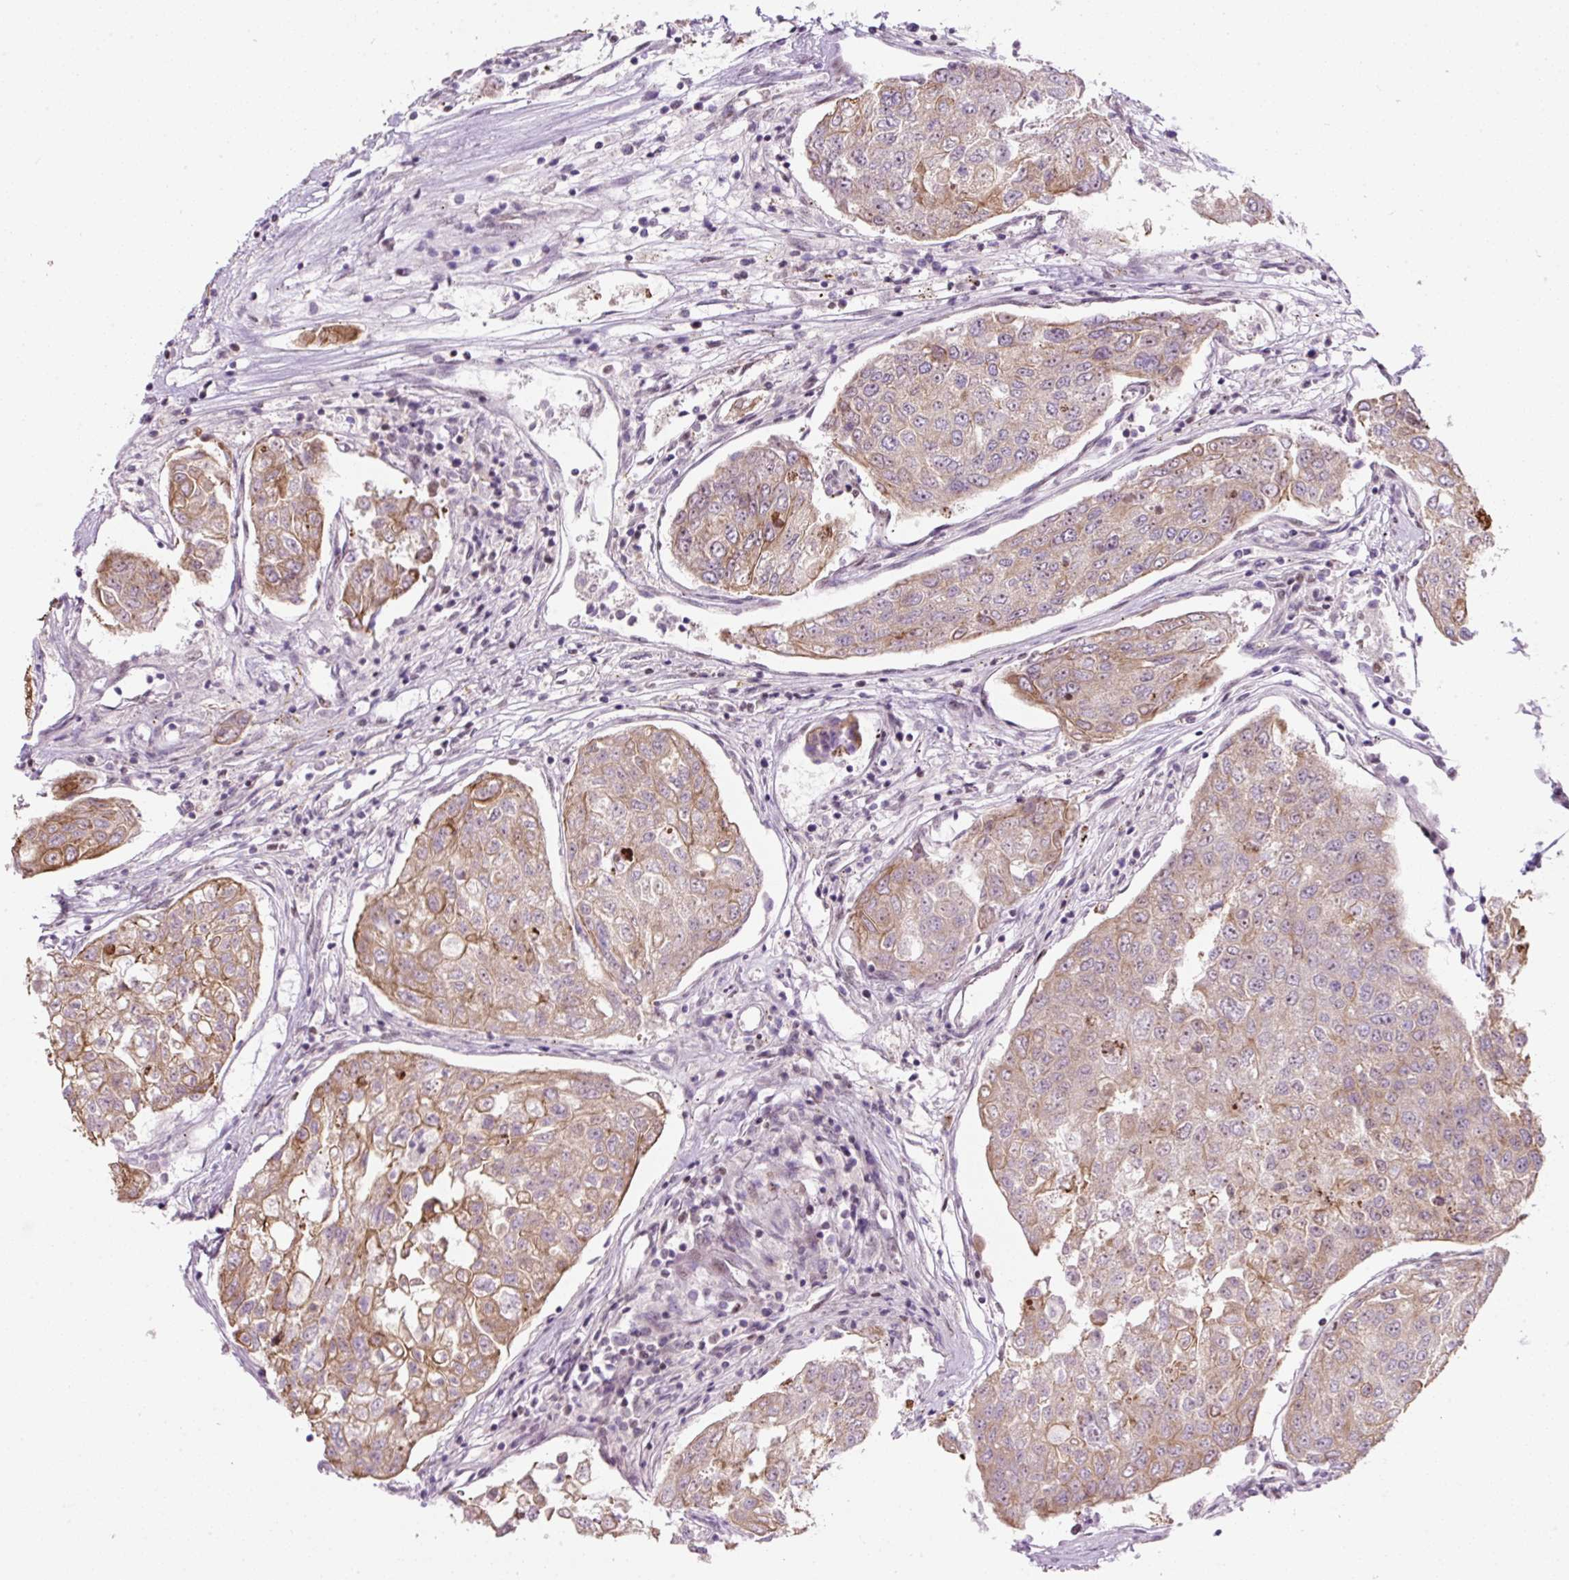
{"staining": {"intensity": "moderate", "quantity": "25%-75%", "location": "cytoplasmic/membranous"}, "tissue": "urothelial cancer", "cell_type": "Tumor cells", "image_type": "cancer", "snomed": [{"axis": "morphology", "description": "Urothelial carcinoma, High grade"}, {"axis": "topography", "description": "Lymph node"}, {"axis": "topography", "description": "Urinary bladder"}], "caption": "An image of human high-grade urothelial carcinoma stained for a protein displays moderate cytoplasmic/membranous brown staining in tumor cells.", "gene": "TAF1A", "patient": {"sex": "male", "age": 51}}